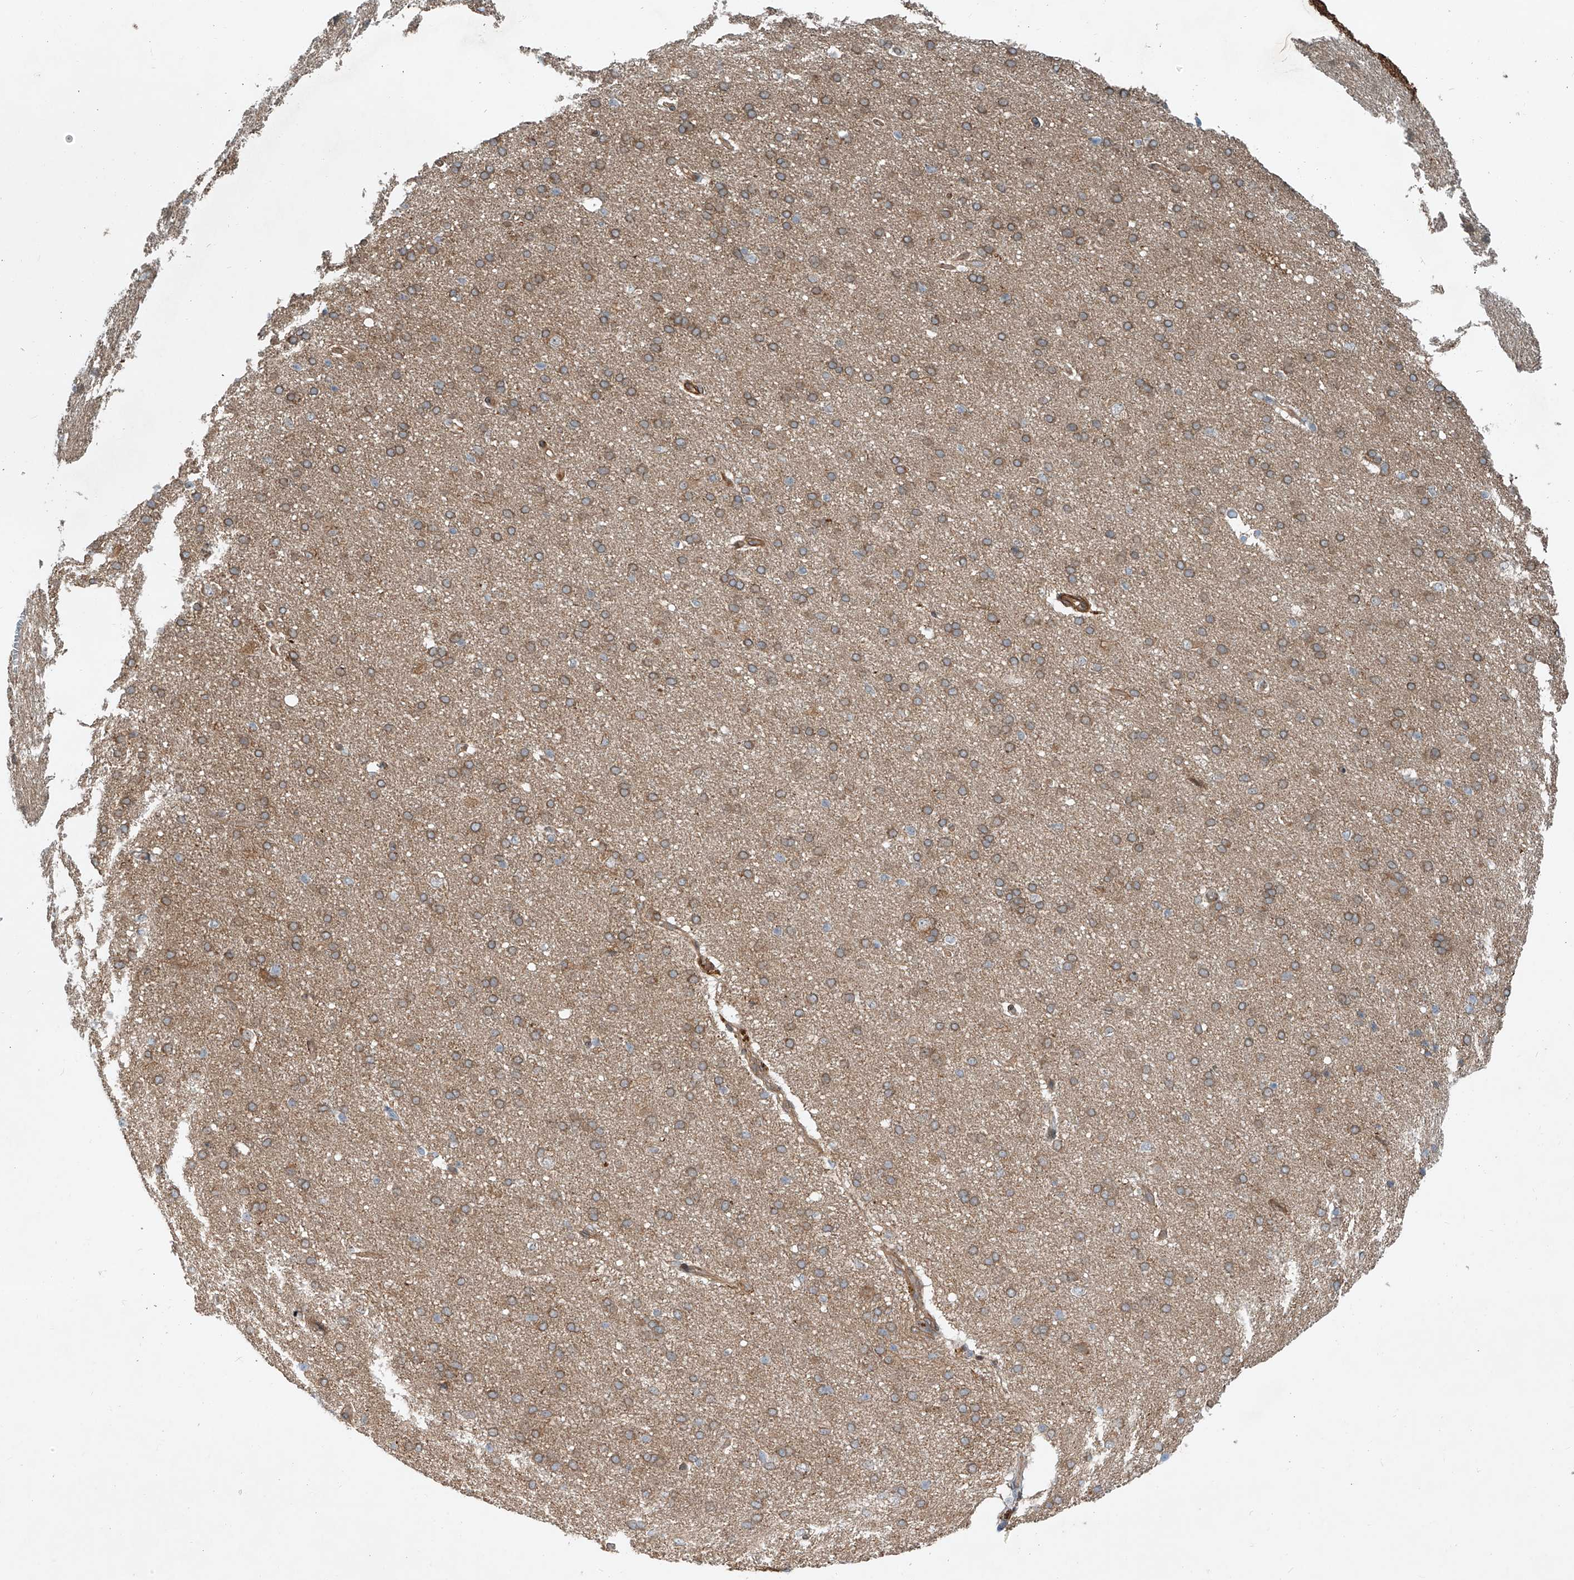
{"staining": {"intensity": "strong", "quantity": "25%-75%", "location": "cytoplasmic/membranous"}, "tissue": "cerebral cortex", "cell_type": "Endothelial cells", "image_type": "normal", "snomed": [{"axis": "morphology", "description": "Normal tissue, NOS"}, {"axis": "topography", "description": "Cerebral cortex"}], "caption": "This image shows IHC staining of benign cerebral cortex, with high strong cytoplasmic/membranous positivity in about 25%-75% of endothelial cells.", "gene": "SASH1", "patient": {"sex": "male", "age": 62}}